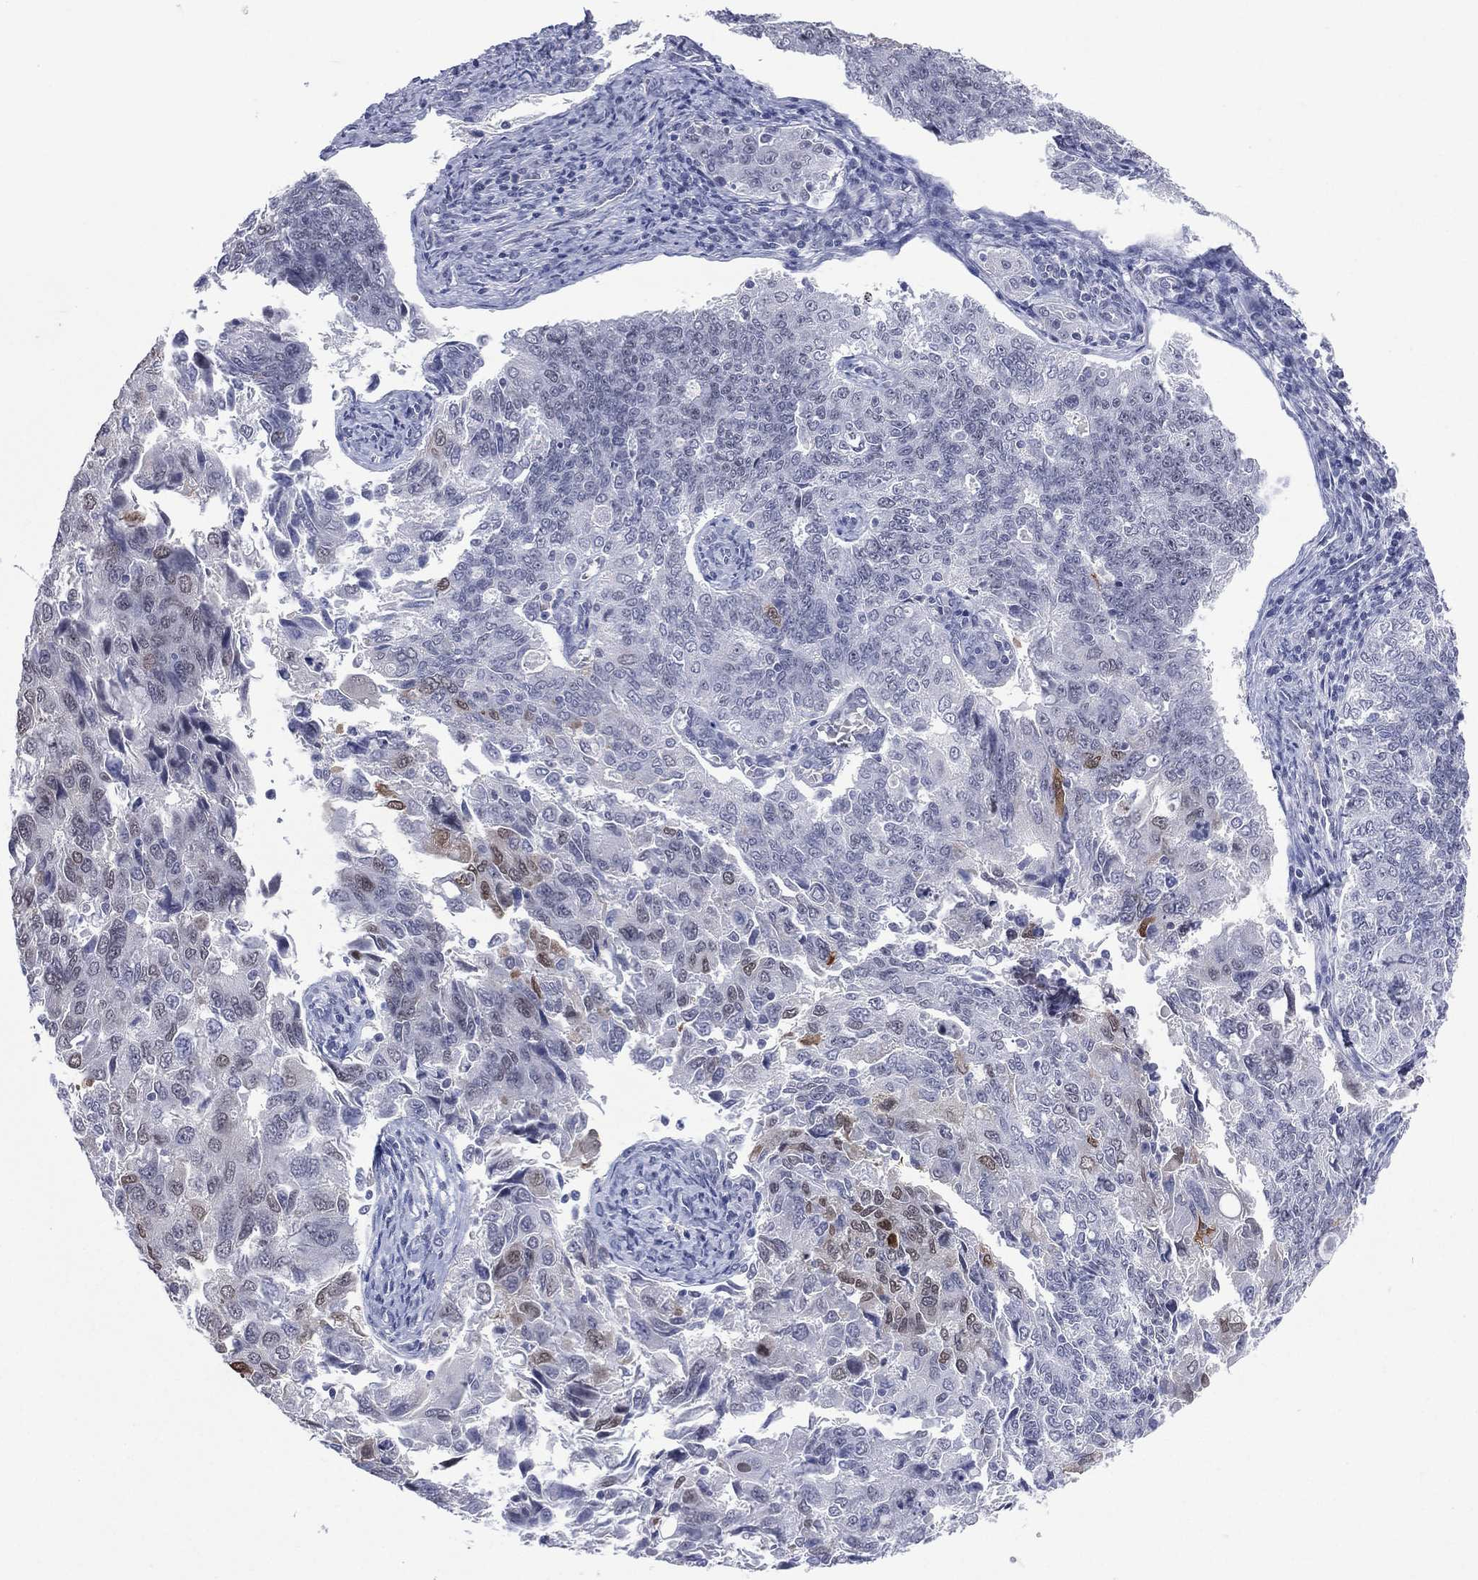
{"staining": {"intensity": "negative", "quantity": "none", "location": "none"}, "tissue": "endometrial cancer", "cell_type": "Tumor cells", "image_type": "cancer", "snomed": [{"axis": "morphology", "description": "Adenocarcinoma, NOS"}, {"axis": "topography", "description": "Endometrium"}], "caption": "Tumor cells are negative for protein expression in human endometrial adenocarcinoma. The staining is performed using DAB (3,3'-diaminobenzidine) brown chromogen with nuclei counter-stained in using hematoxylin.", "gene": "SSX1", "patient": {"sex": "female", "age": 43}}